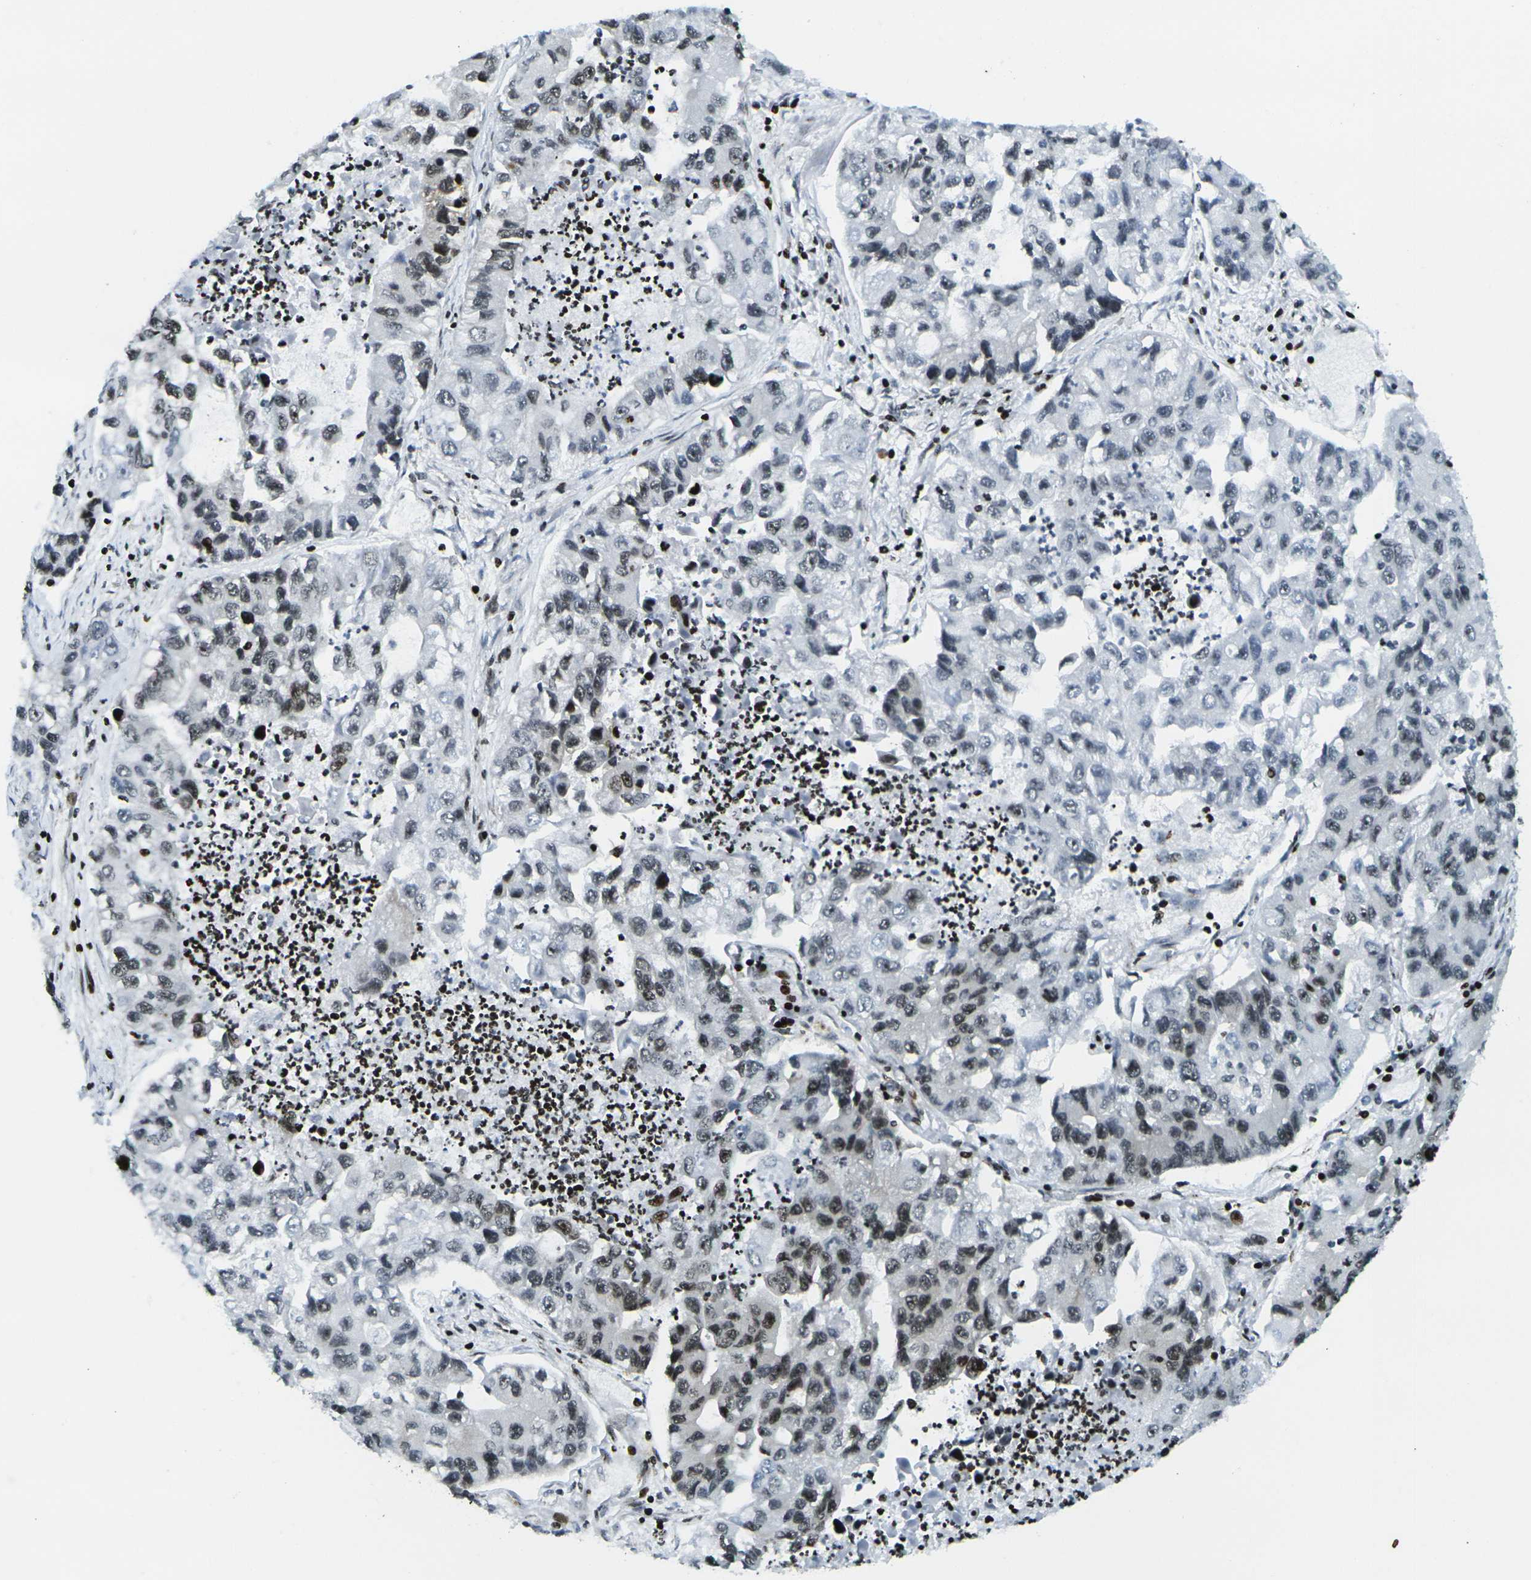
{"staining": {"intensity": "moderate", "quantity": "<25%", "location": "nuclear"}, "tissue": "lung cancer", "cell_type": "Tumor cells", "image_type": "cancer", "snomed": [{"axis": "morphology", "description": "Adenocarcinoma, NOS"}, {"axis": "topography", "description": "Lung"}], "caption": "A histopathology image showing moderate nuclear staining in approximately <25% of tumor cells in adenocarcinoma (lung), as visualized by brown immunohistochemical staining.", "gene": "H3-3A", "patient": {"sex": "female", "age": 51}}